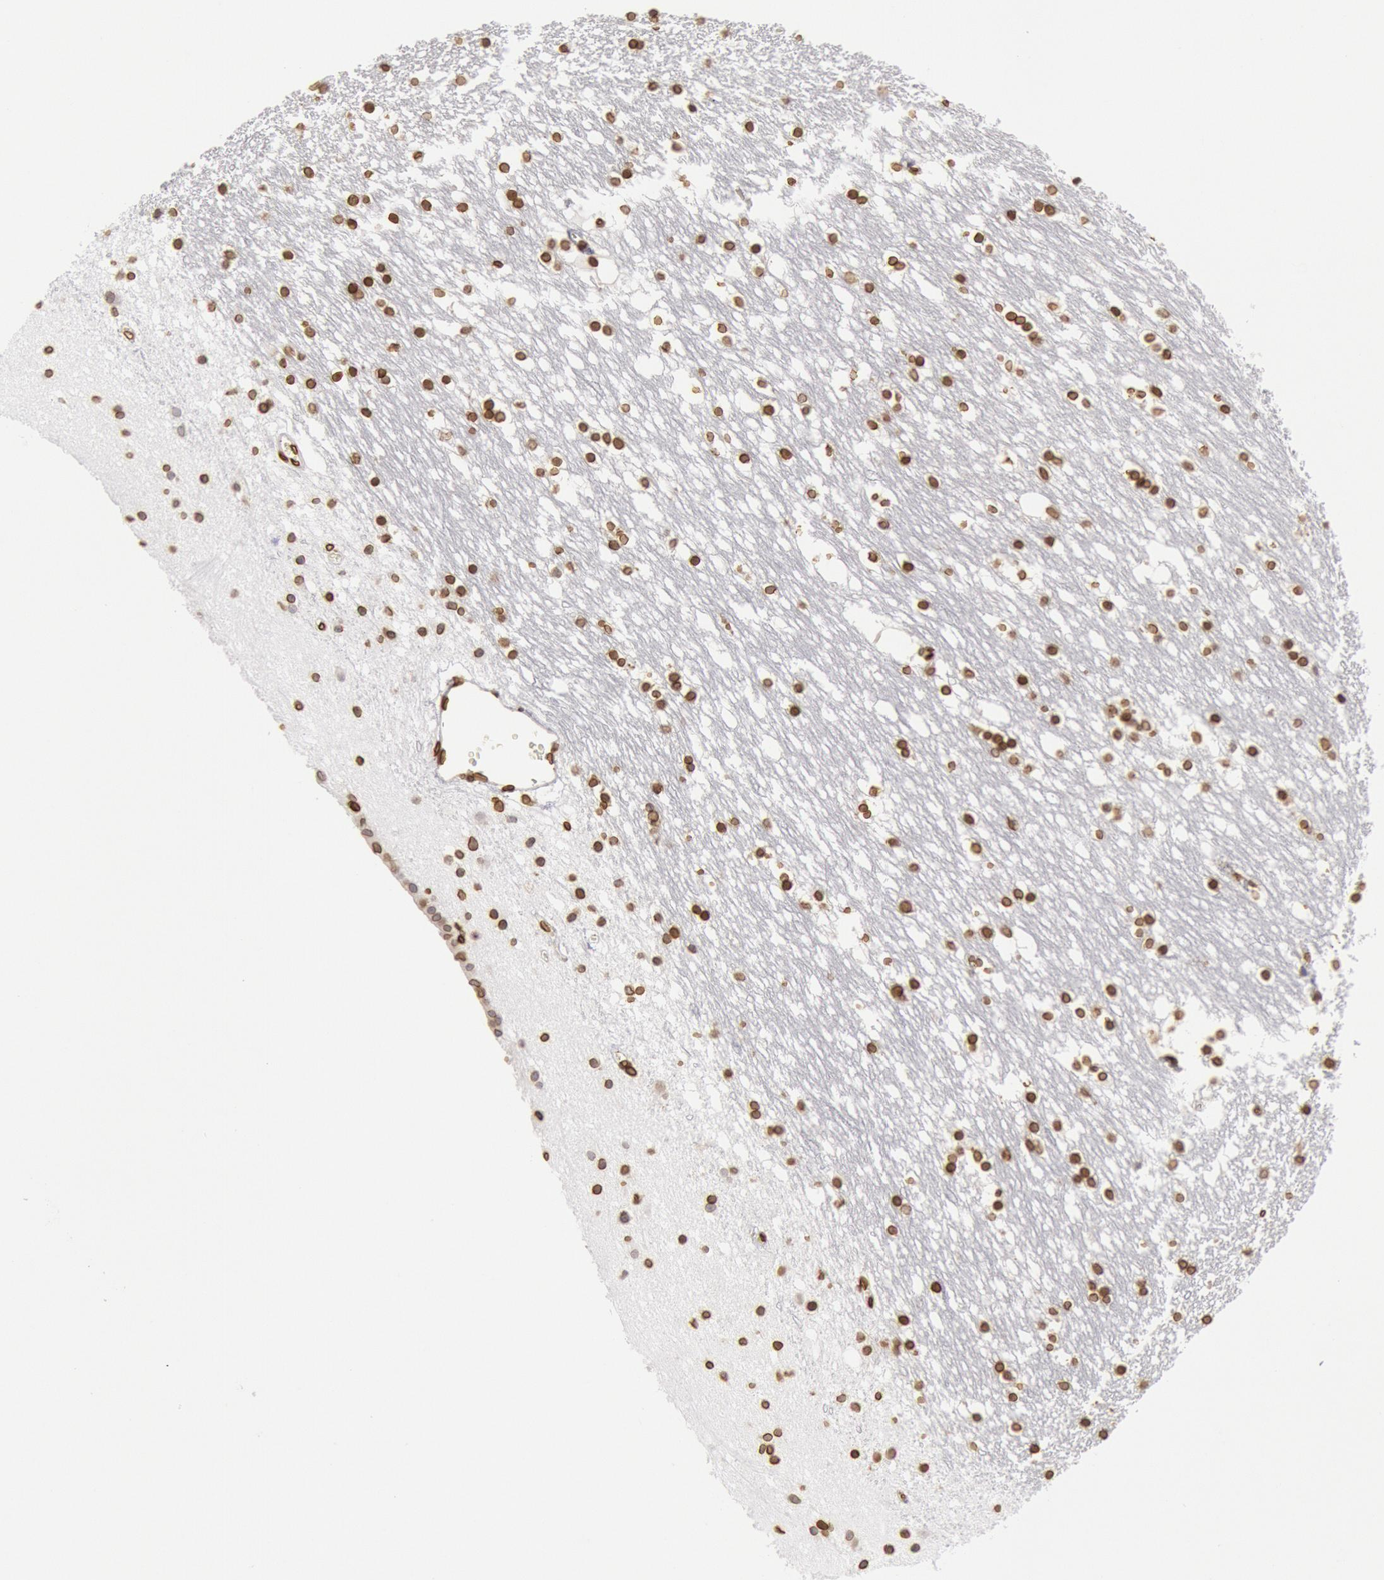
{"staining": {"intensity": "strong", "quantity": ">75%", "location": "nuclear"}, "tissue": "caudate", "cell_type": "Glial cells", "image_type": "normal", "snomed": [{"axis": "morphology", "description": "Normal tissue, NOS"}, {"axis": "topography", "description": "Lateral ventricle wall"}], "caption": "Protein expression analysis of benign human caudate reveals strong nuclear staining in about >75% of glial cells. The staining is performed using DAB brown chromogen to label protein expression. The nuclei are counter-stained blue using hematoxylin.", "gene": "SUN2", "patient": {"sex": "male", "age": 45}}